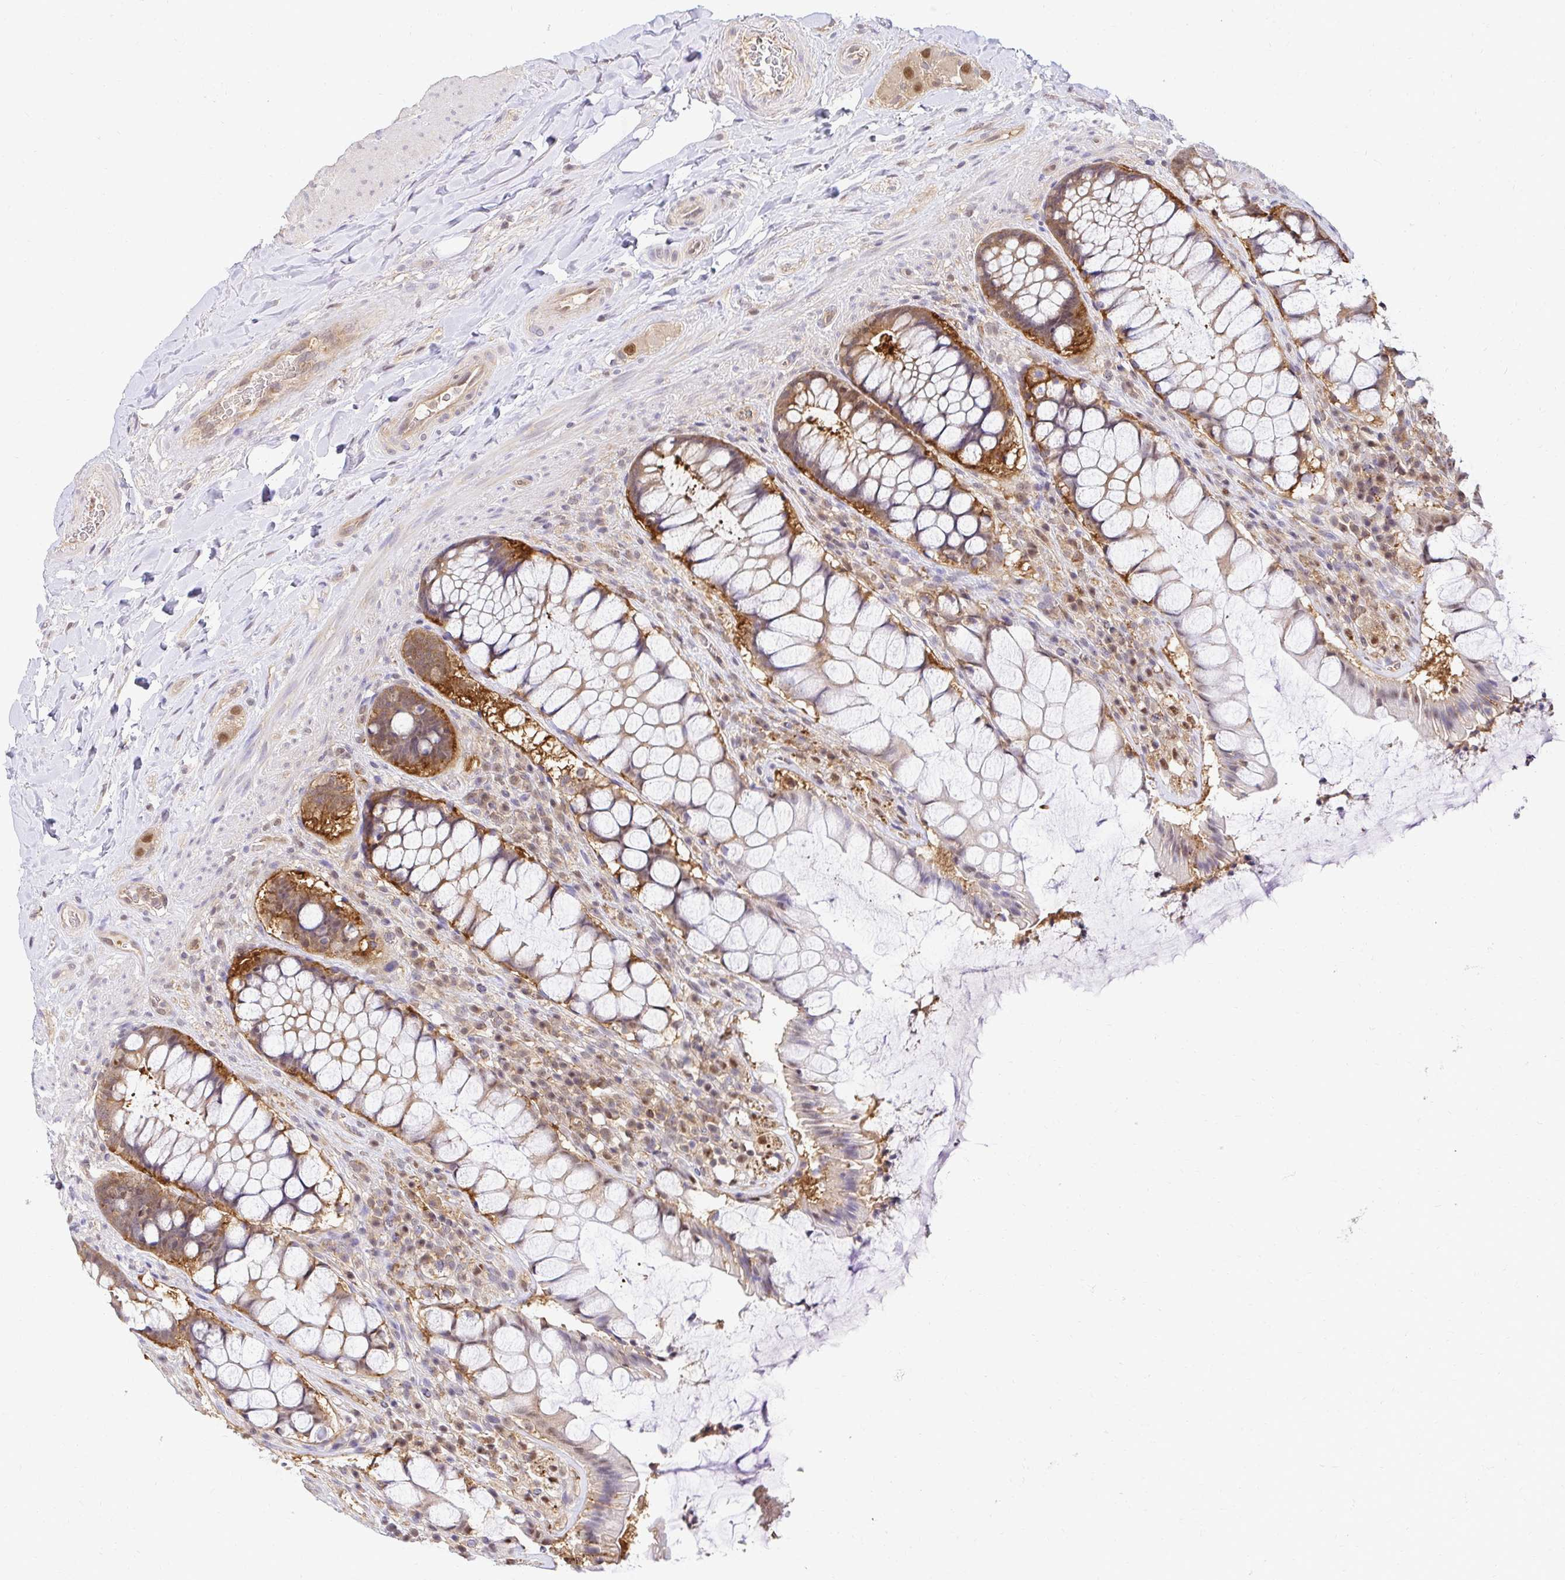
{"staining": {"intensity": "moderate", "quantity": ">75%", "location": "cytoplasmic/membranous,nuclear"}, "tissue": "rectum", "cell_type": "Glandular cells", "image_type": "normal", "snomed": [{"axis": "morphology", "description": "Normal tissue, NOS"}, {"axis": "topography", "description": "Rectum"}], "caption": "A brown stain labels moderate cytoplasmic/membranous,nuclear staining of a protein in glandular cells of unremarkable human rectum.", "gene": "PSMA4", "patient": {"sex": "female", "age": 58}}